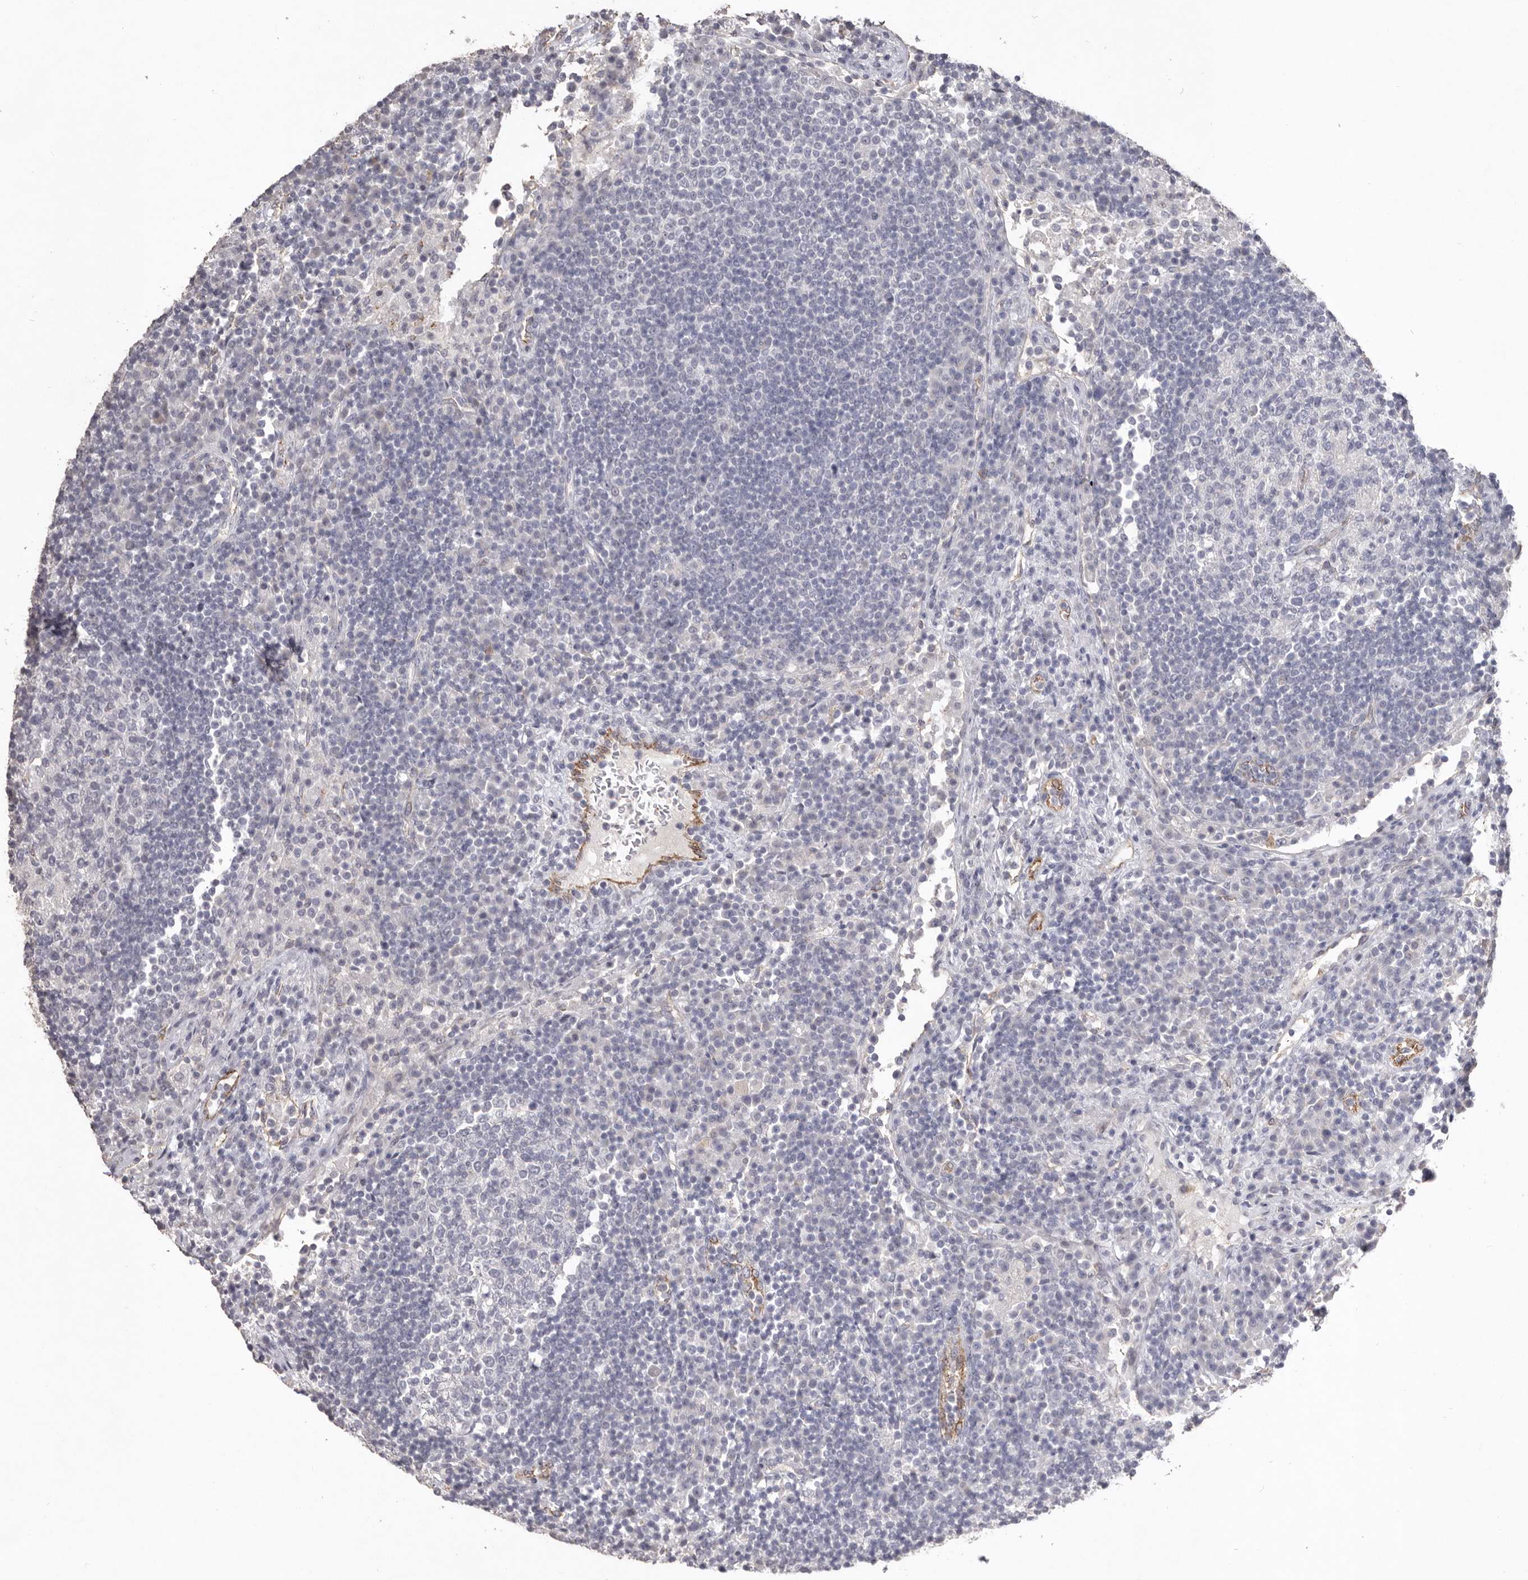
{"staining": {"intensity": "negative", "quantity": "none", "location": "none"}, "tissue": "lymph node", "cell_type": "Germinal center cells", "image_type": "normal", "snomed": [{"axis": "morphology", "description": "Normal tissue, NOS"}, {"axis": "topography", "description": "Lymph node"}], "caption": "DAB immunohistochemical staining of normal lymph node demonstrates no significant staining in germinal center cells.", "gene": "ZYG11B", "patient": {"sex": "female", "age": 53}}